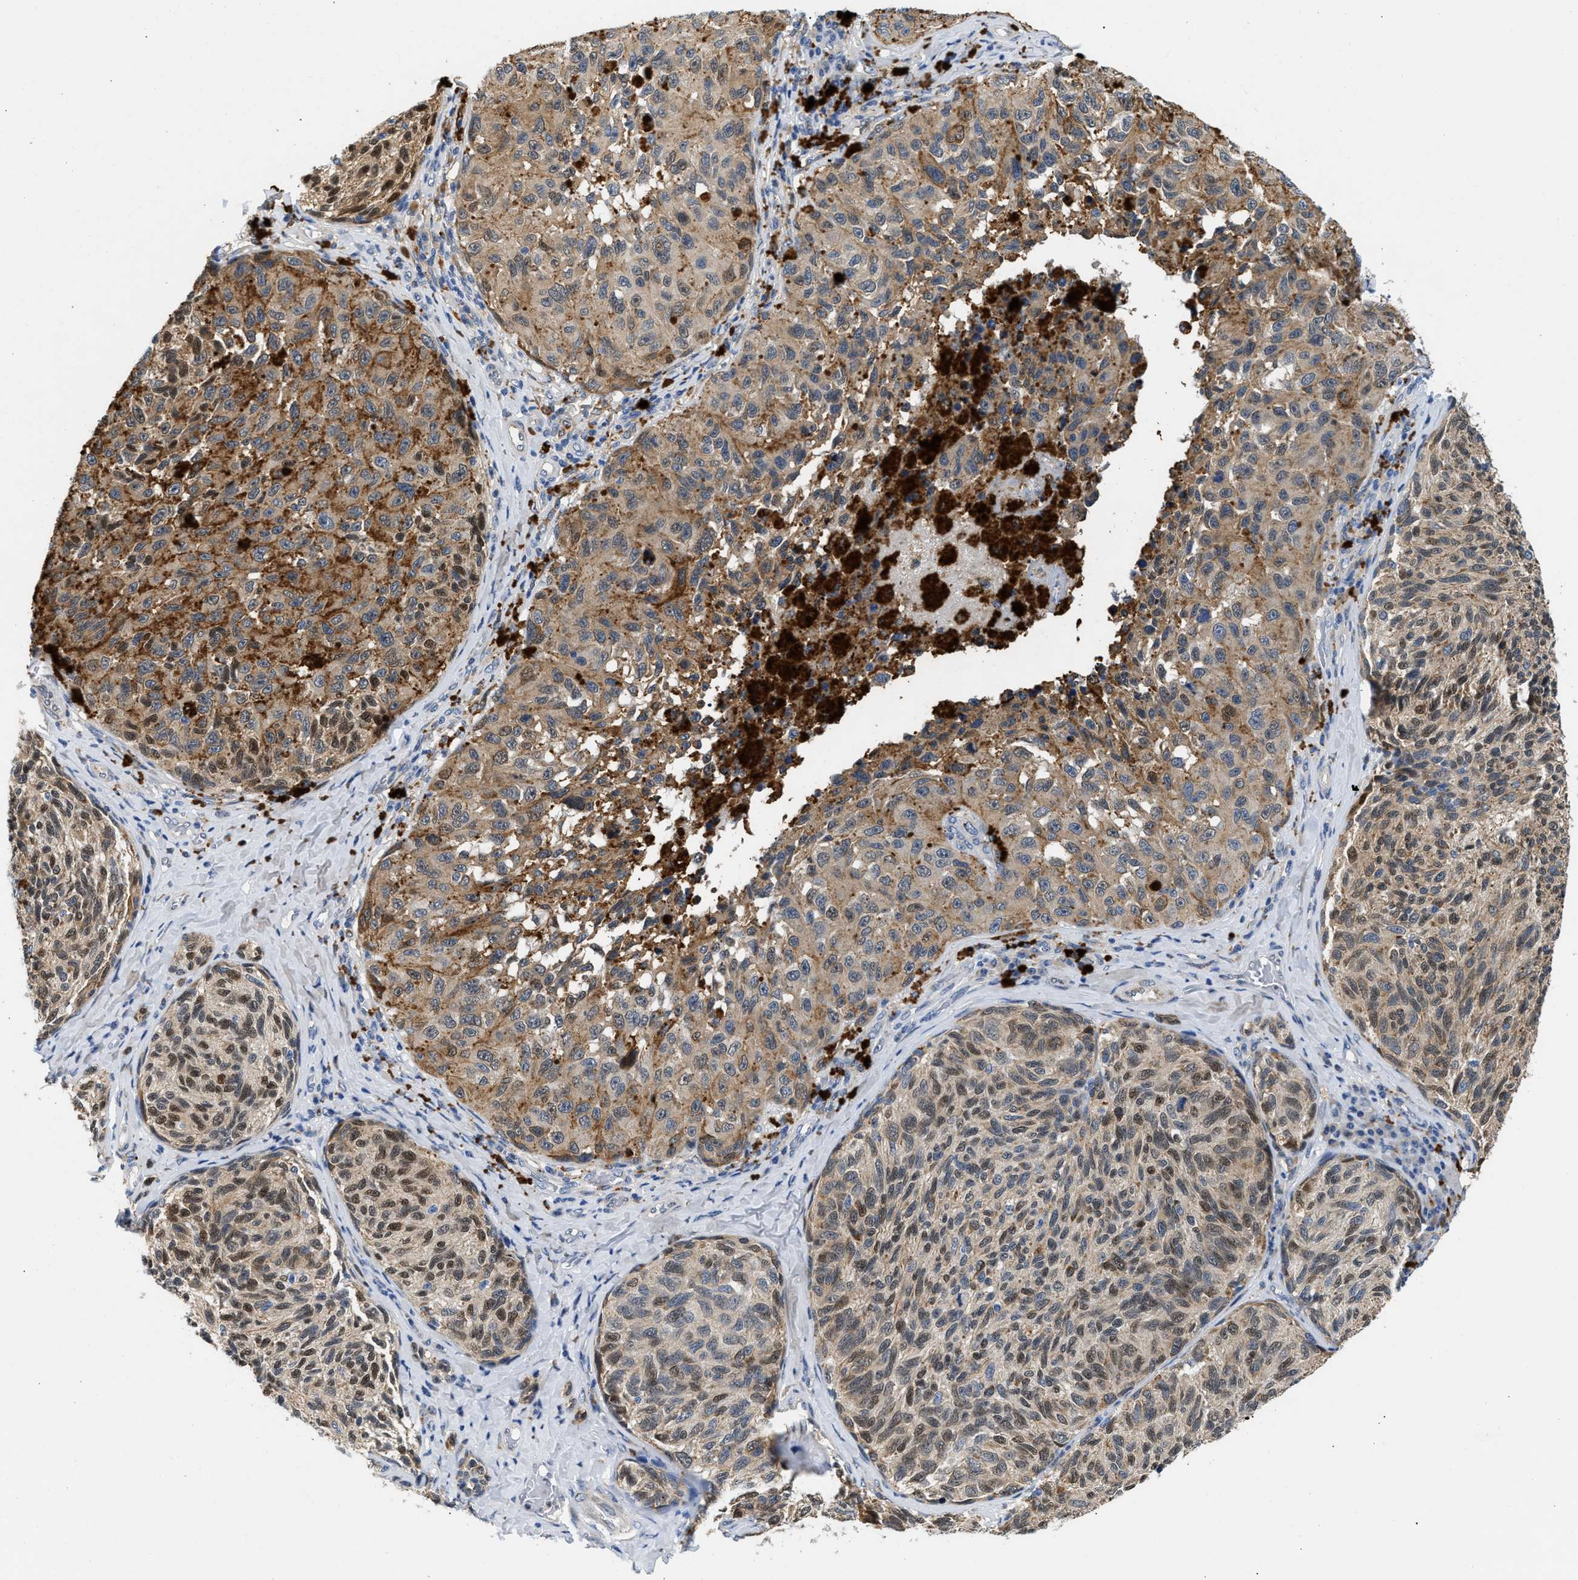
{"staining": {"intensity": "moderate", "quantity": ">75%", "location": "cytoplasmic/membranous"}, "tissue": "melanoma", "cell_type": "Tumor cells", "image_type": "cancer", "snomed": [{"axis": "morphology", "description": "Malignant melanoma, NOS"}, {"axis": "topography", "description": "Skin"}], "caption": "Immunohistochemistry (IHC) of human malignant melanoma demonstrates medium levels of moderate cytoplasmic/membranous positivity in approximately >75% of tumor cells. (Stains: DAB in brown, nuclei in blue, Microscopy: brightfield microscopy at high magnification).", "gene": "PPM1L", "patient": {"sex": "female", "age": 73}}